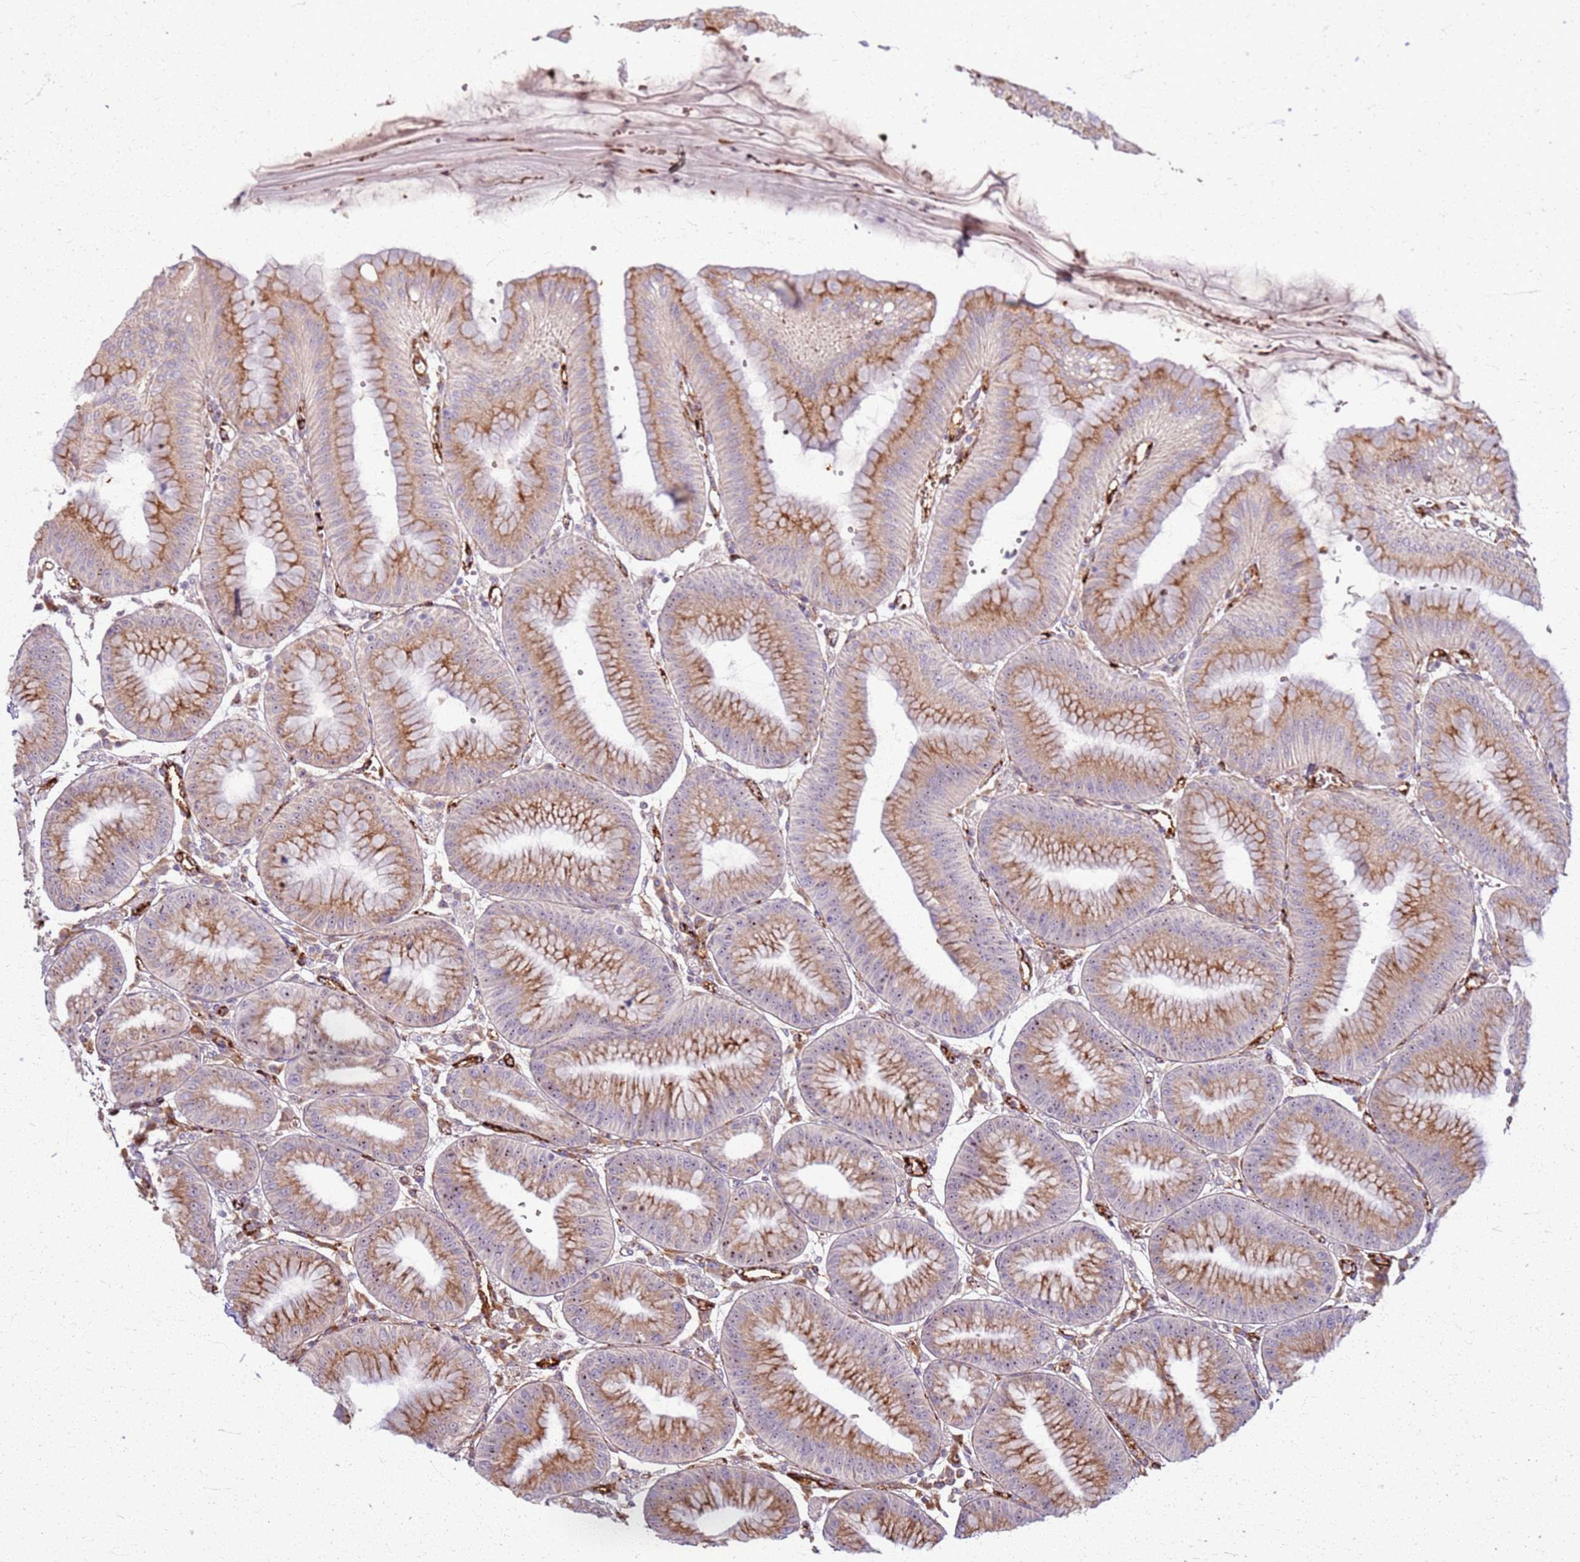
{"staining": {"intensity": "moderate", "quantity": ">75%", "location": "cytoplasmic/membranous,nuclear"}, "tissue": "stomach", "cell_type": "Glandular cells", "image_type": "normal", "snomed": [{"axis": "morphology", "description": "Normal tissue, NOS"}, {"axis": "topography", "description": "Stomach, lower"}], "caption": "High-magnification brightfield microscopy of benign stomach stained with DAB (brown) and counterstained with hematoxylin (blue). glandular cells exhibit moderate cytoplasmic/membranous,nuclear staining is present in approximately>75% of cells. Using DAB (3,3'-diaminobenzidine) (brown) and hematoxylin (blue) stains, captured at high magnification using brightfield microscopy.", "gene": "KRI1", "patient": {"sex": "male", "age": 71}}